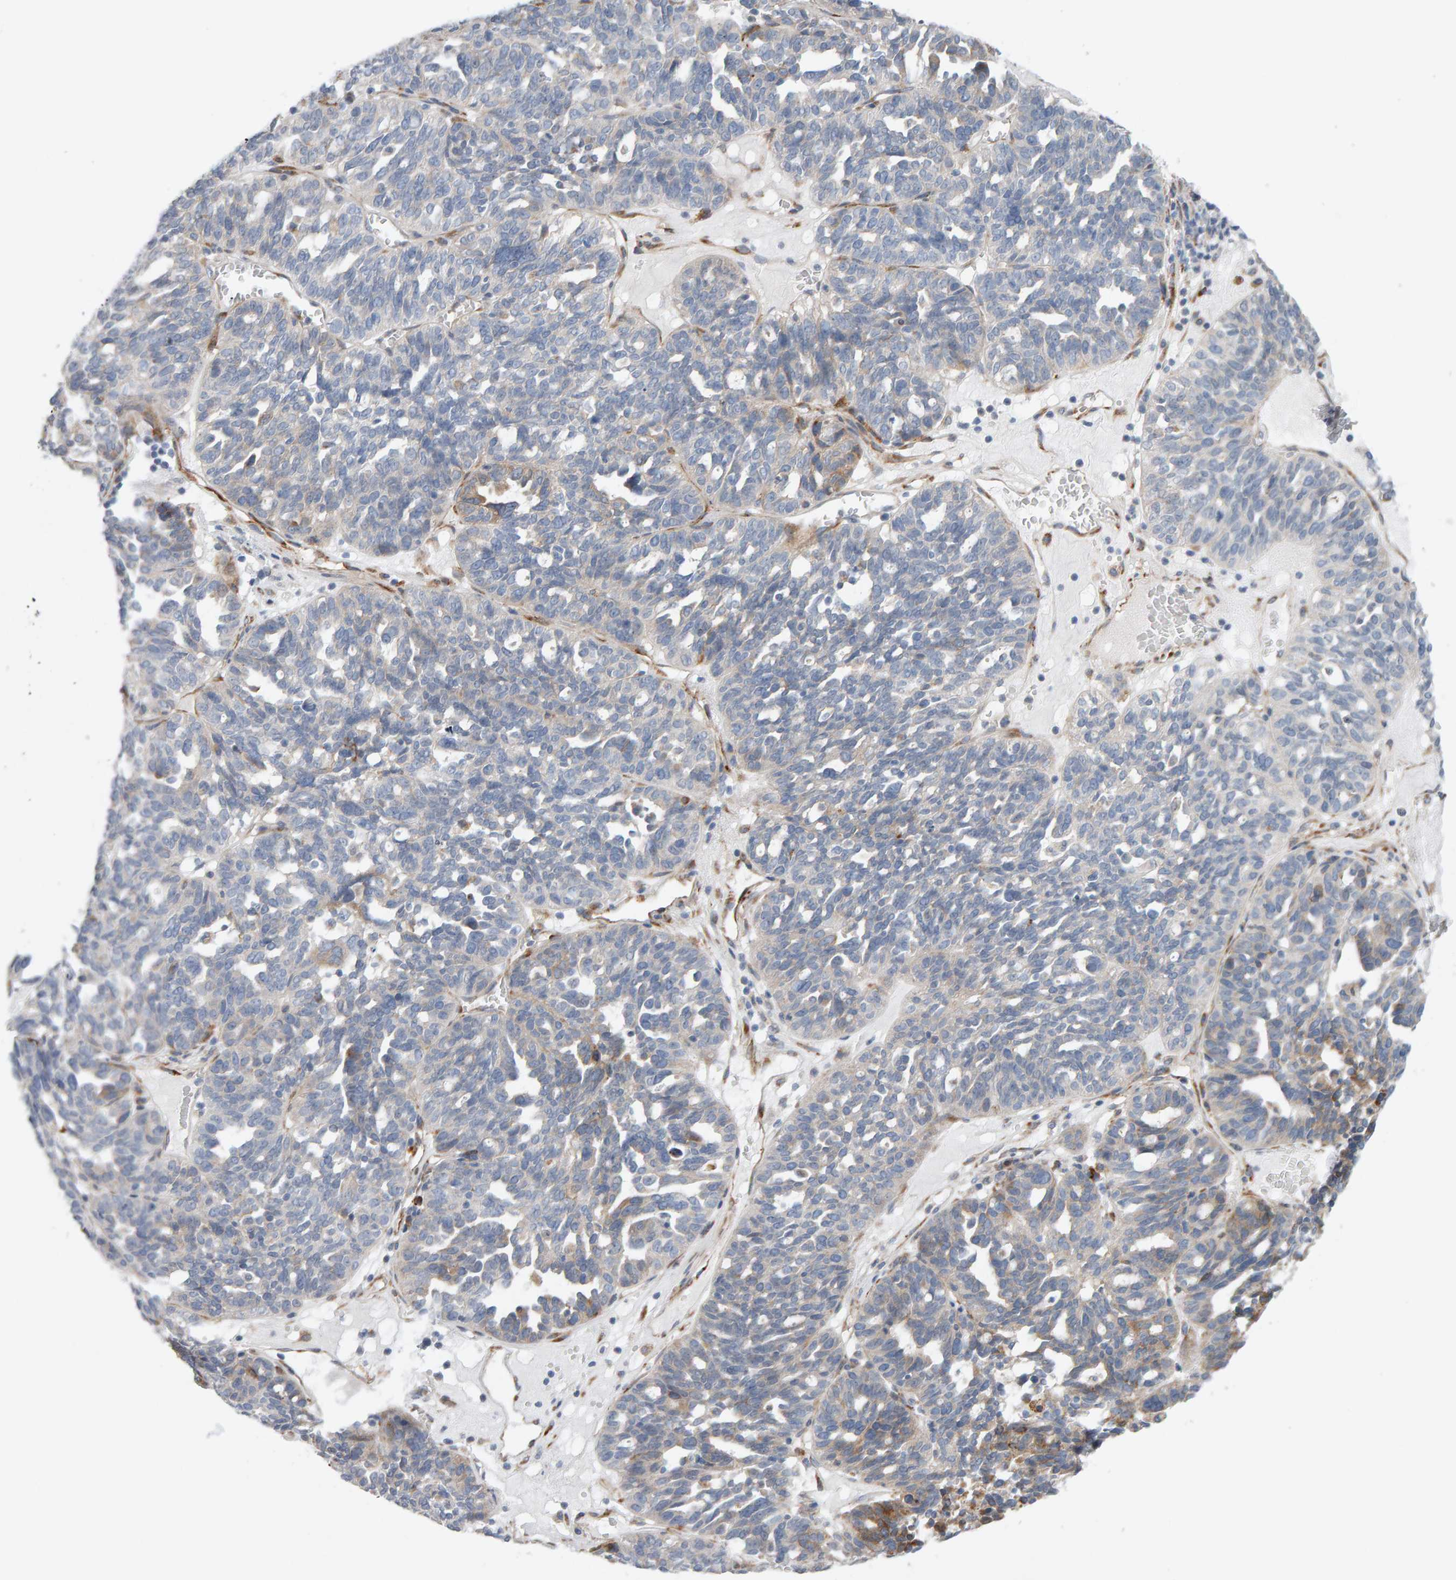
{"staining": {"intensity": "moderate", "quantity": "<25%", "location": "cytoplasmic/membranous"}, "tissue": "ovarian cancer", "cell_type": "Tumor cells", "image_type": "cancer", "snomed": [{"axis": "morphology", "description": "Cystadenocarcinoma, serous, NOS"}, {"axis": "topography", "description": "Ovary"}], "caption": "Protein staining of ovarian serous cystadenocarcinoma tissue displays moderate cytoplasmic/membranous expression in approximately <25% of tumor cells.", "gene": "ENGASE", "patient": {"sex": "female", "age": 59}}